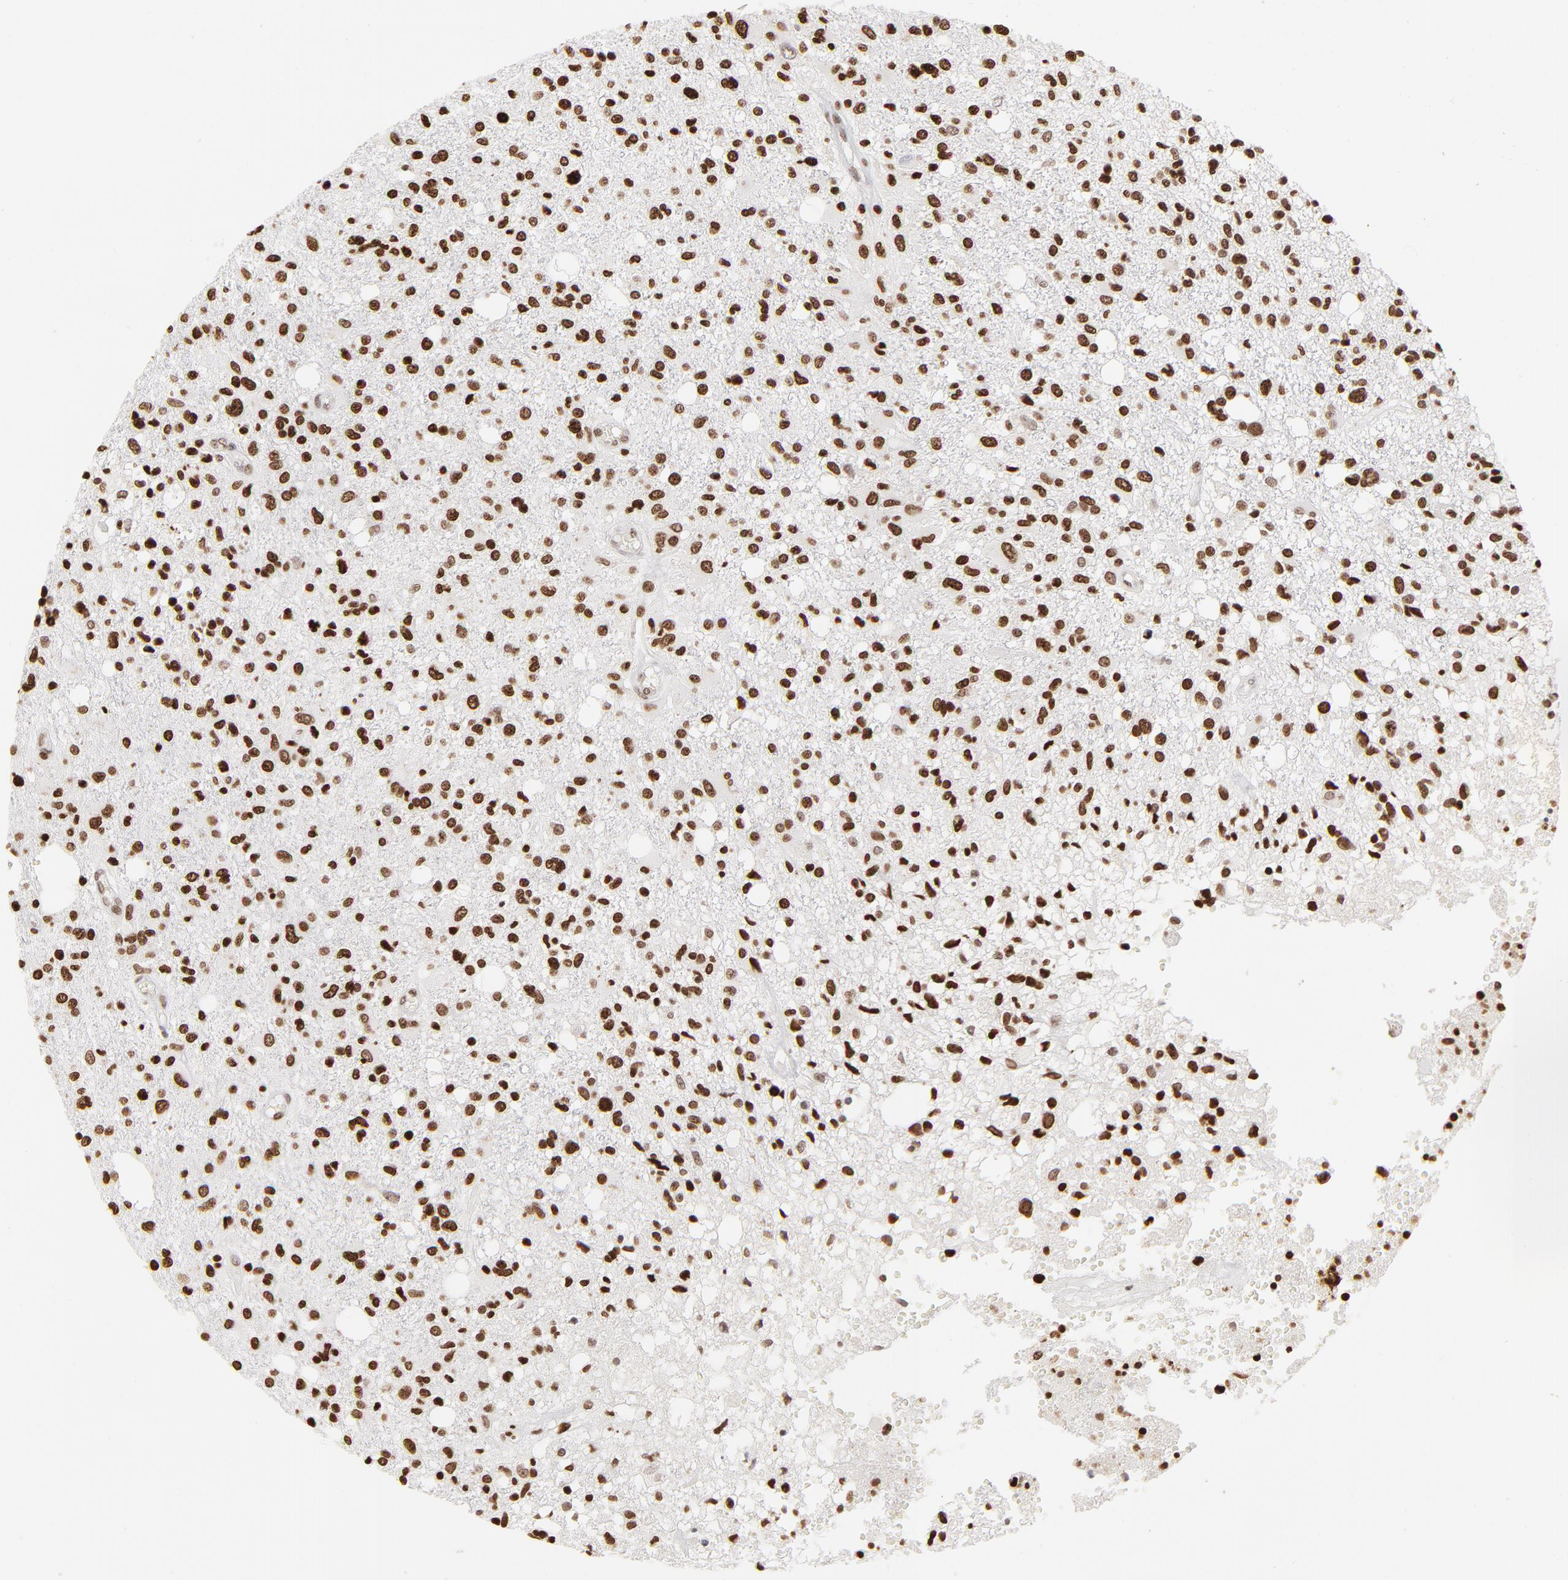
{"staining": {"intensity": "strong", "quantity": ">75%", "location": "nuclear"}, "tissue": "glioma", "cell_type": "Tumor cells", "image_type": "cancer", "snomed": [{"axis": "morphology", "description": "Glioma, malignant, High grade"}, {"axis": "topography", "description": "Cerebral cortex"}], "caption": "Malignant glioma (high-grade) stained for a protein (brown) demonstrates strong nuclear positive staining in approximately >75% of tumor cells.", "gene": "PARP1", "patient": {"sex": "male", "age": 76}}